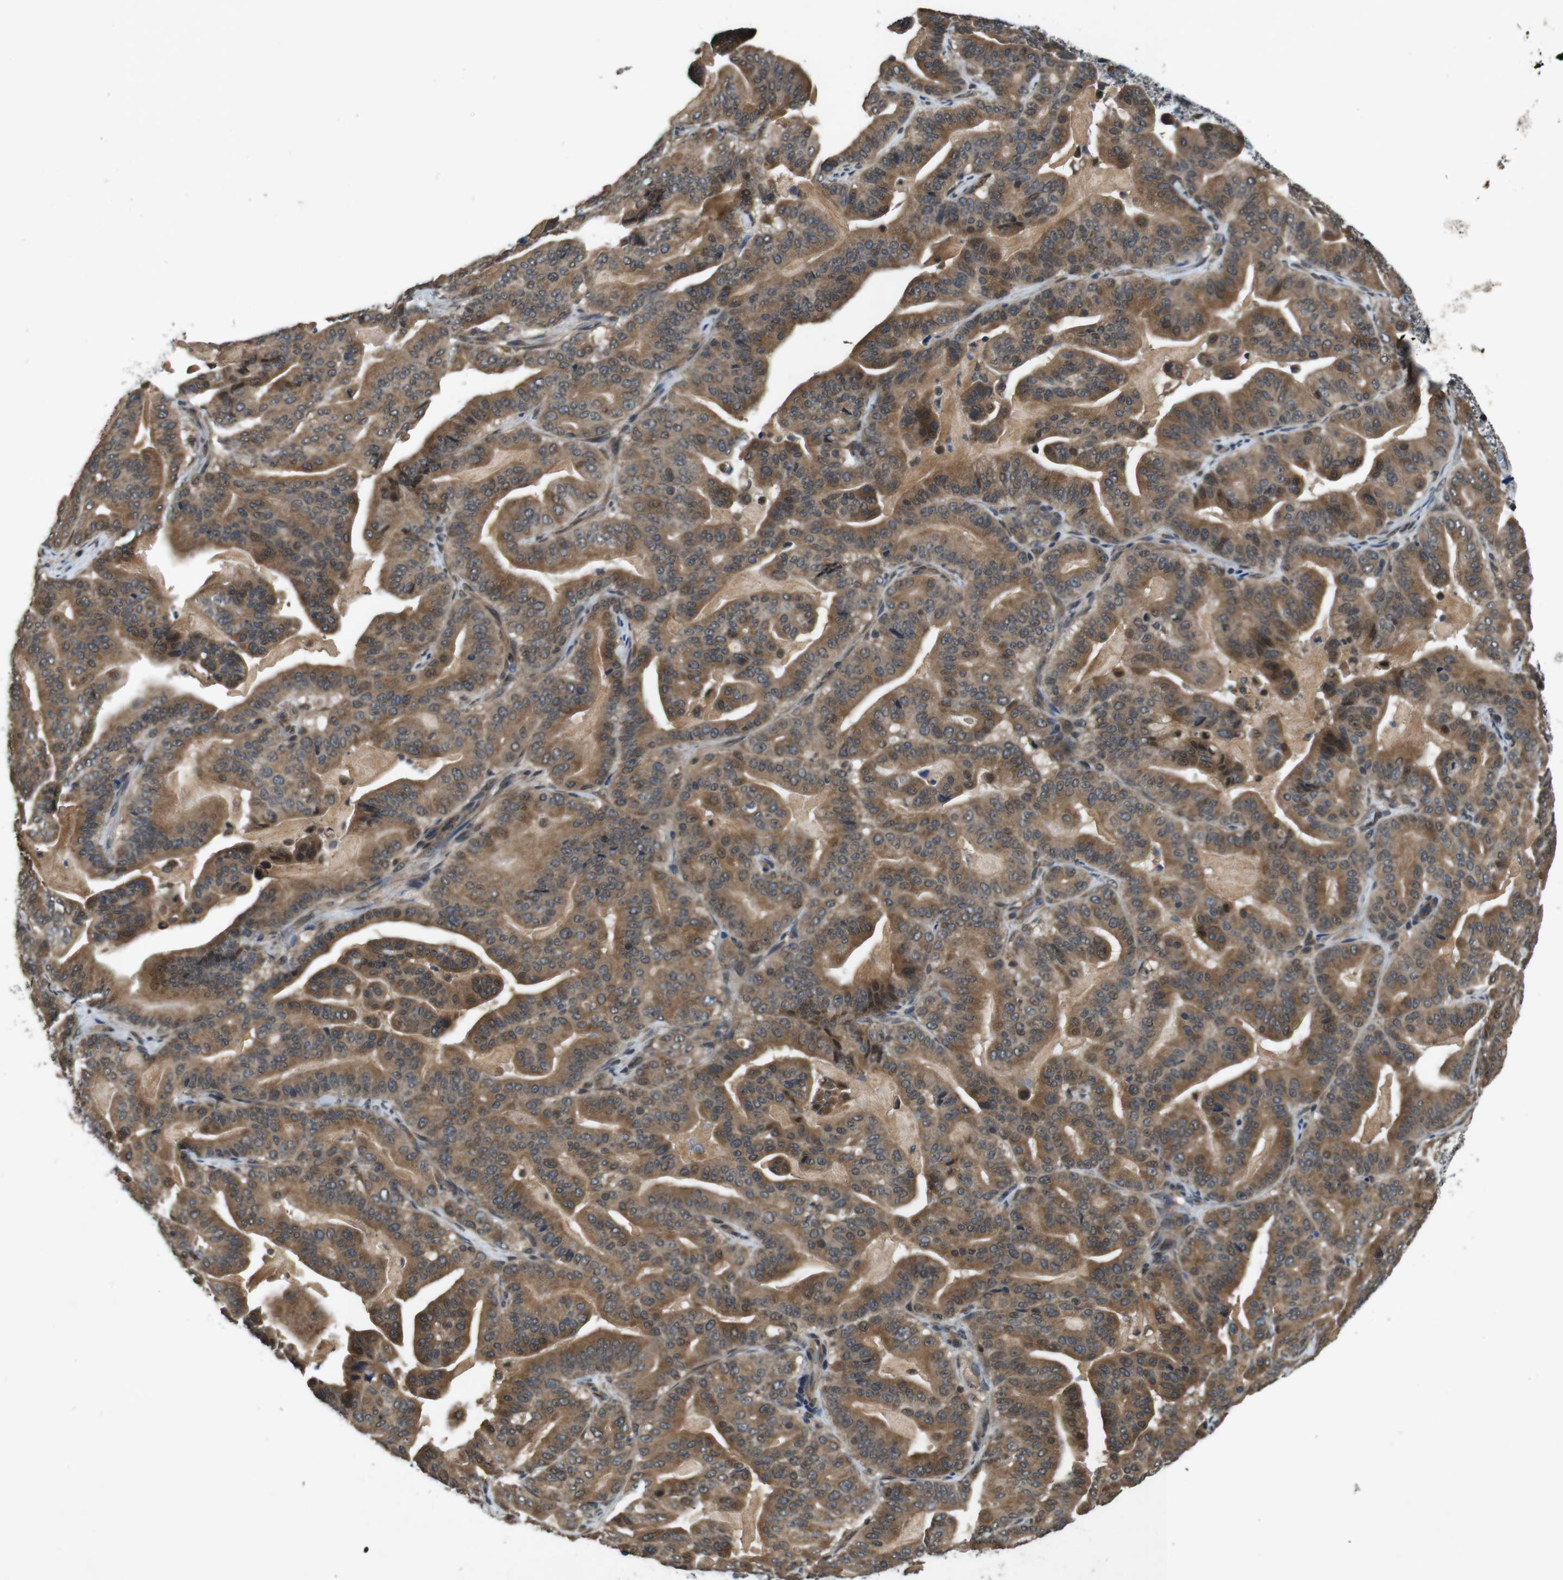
{"staining": {"intensity": "moderate", "quantity": ">75%", "location": "cytoplasmic/membranous"}, "tissue": "pancreatic cancer", "cell_type": "Tumor cells", "image_type": "cancer", "snomed": [{"axis": "morphology", "description": "Adenocarcinoma, NOS"}, {"axis": "topography", "description": "Pancreas"}], "caption": "There is medium levels of moderate cytoplasmic/membranous staining in tumor cells of pancreatic adenocarcinoma, as demonstrated by immunohistochemical staining (brown color).", "gene": "SOCS1", "patient": {"sex": "male", "age": 63}}